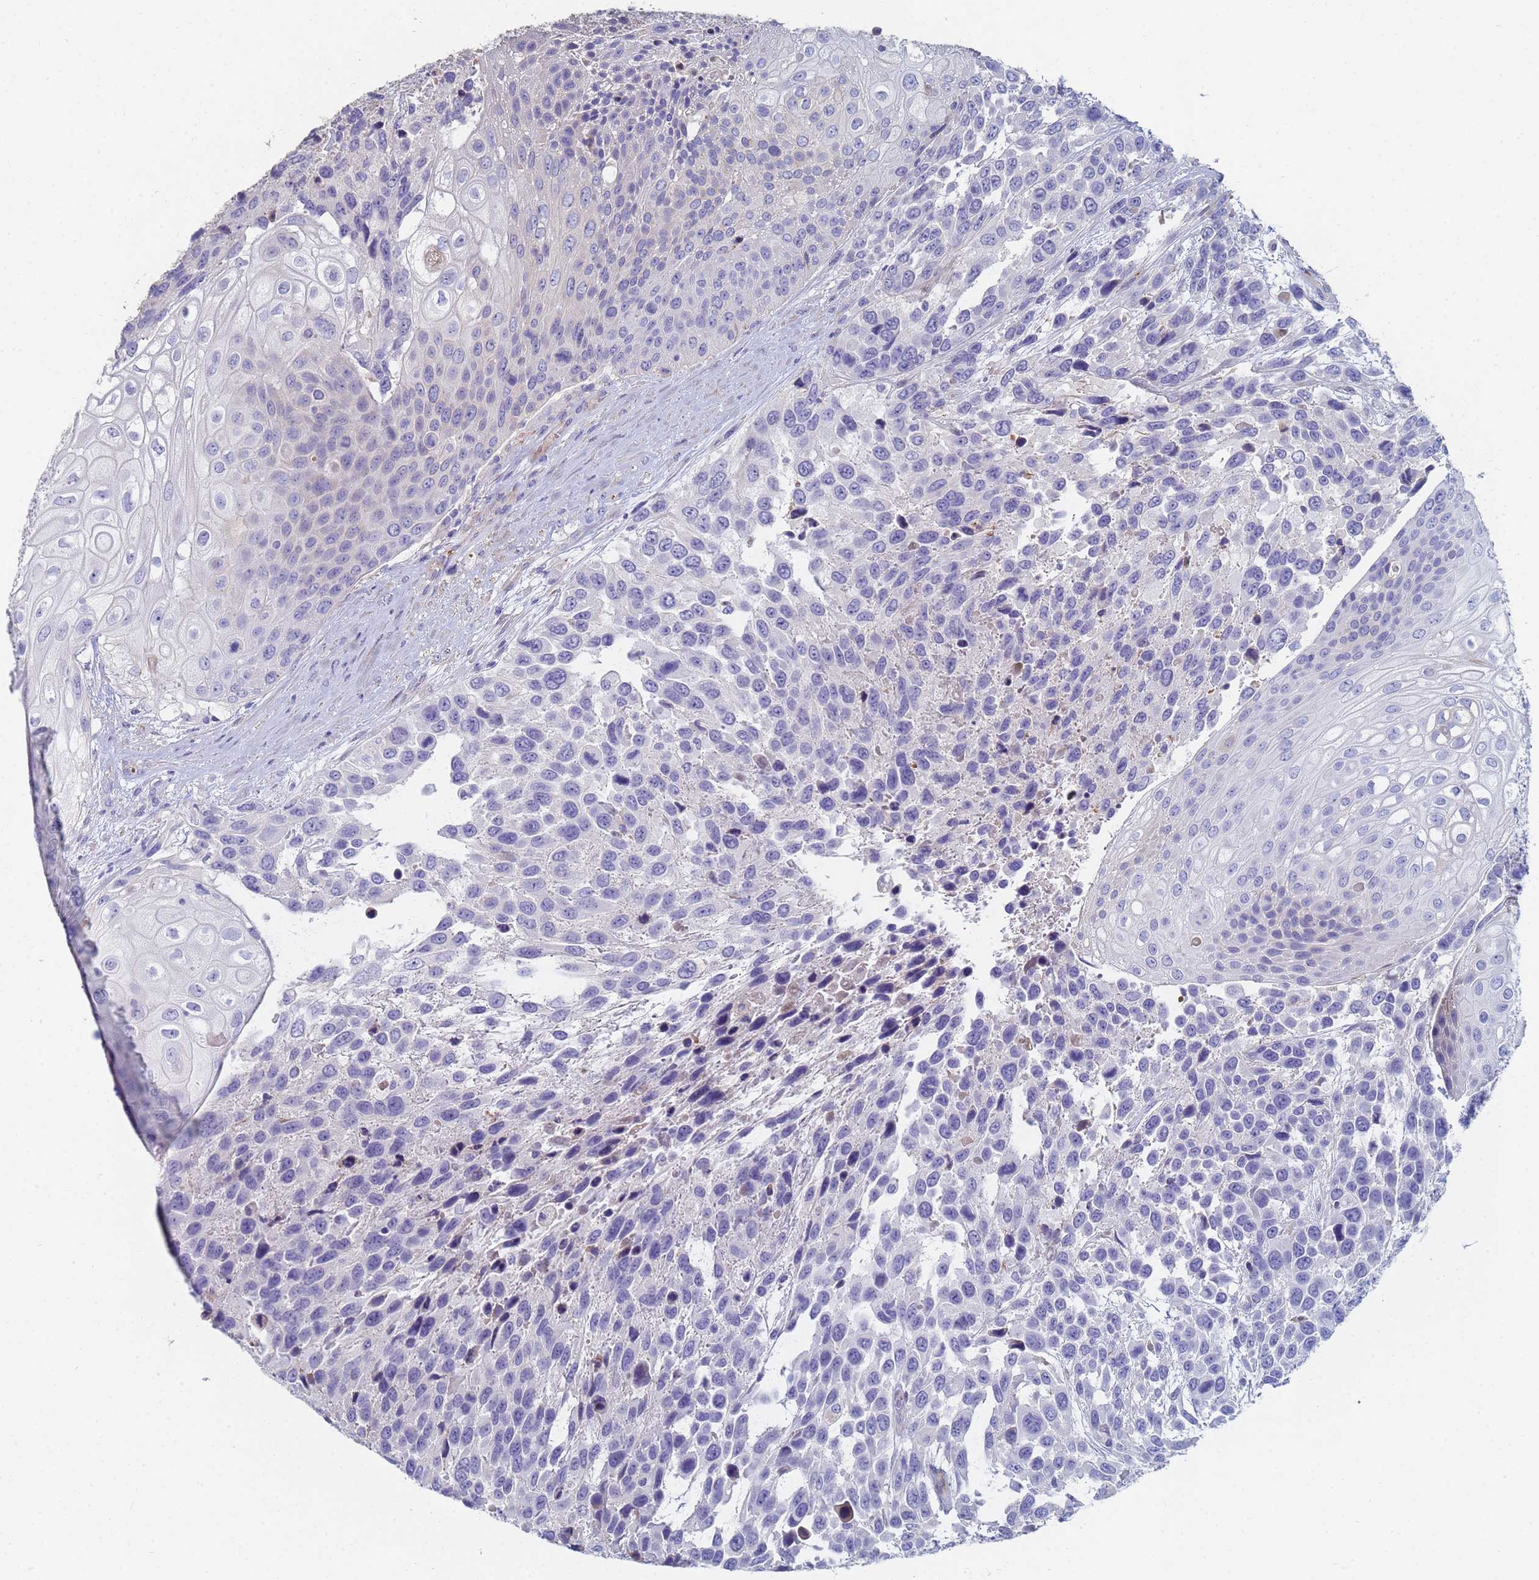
{"staining": {"intensity": "negative", "quantity": "none", "location": "none"}, "tissue": "urothelial cancer", "cell_type": "Tumor cells", "image_type": "cancer", "snomed": [{"axis": "morphology", "description": "Urothelial carcinoma, High grade"}, {"axis": "topography", "description": "Urinary bladder"}], "caption": "Immunohistochemistry (IHC) image of human high-grade urothelial carcinoma stained for a protein (brown), which displays no expression in tumor cells.", "gene": "ABCA8", "patient": {"sex": "female", "age": 70}}